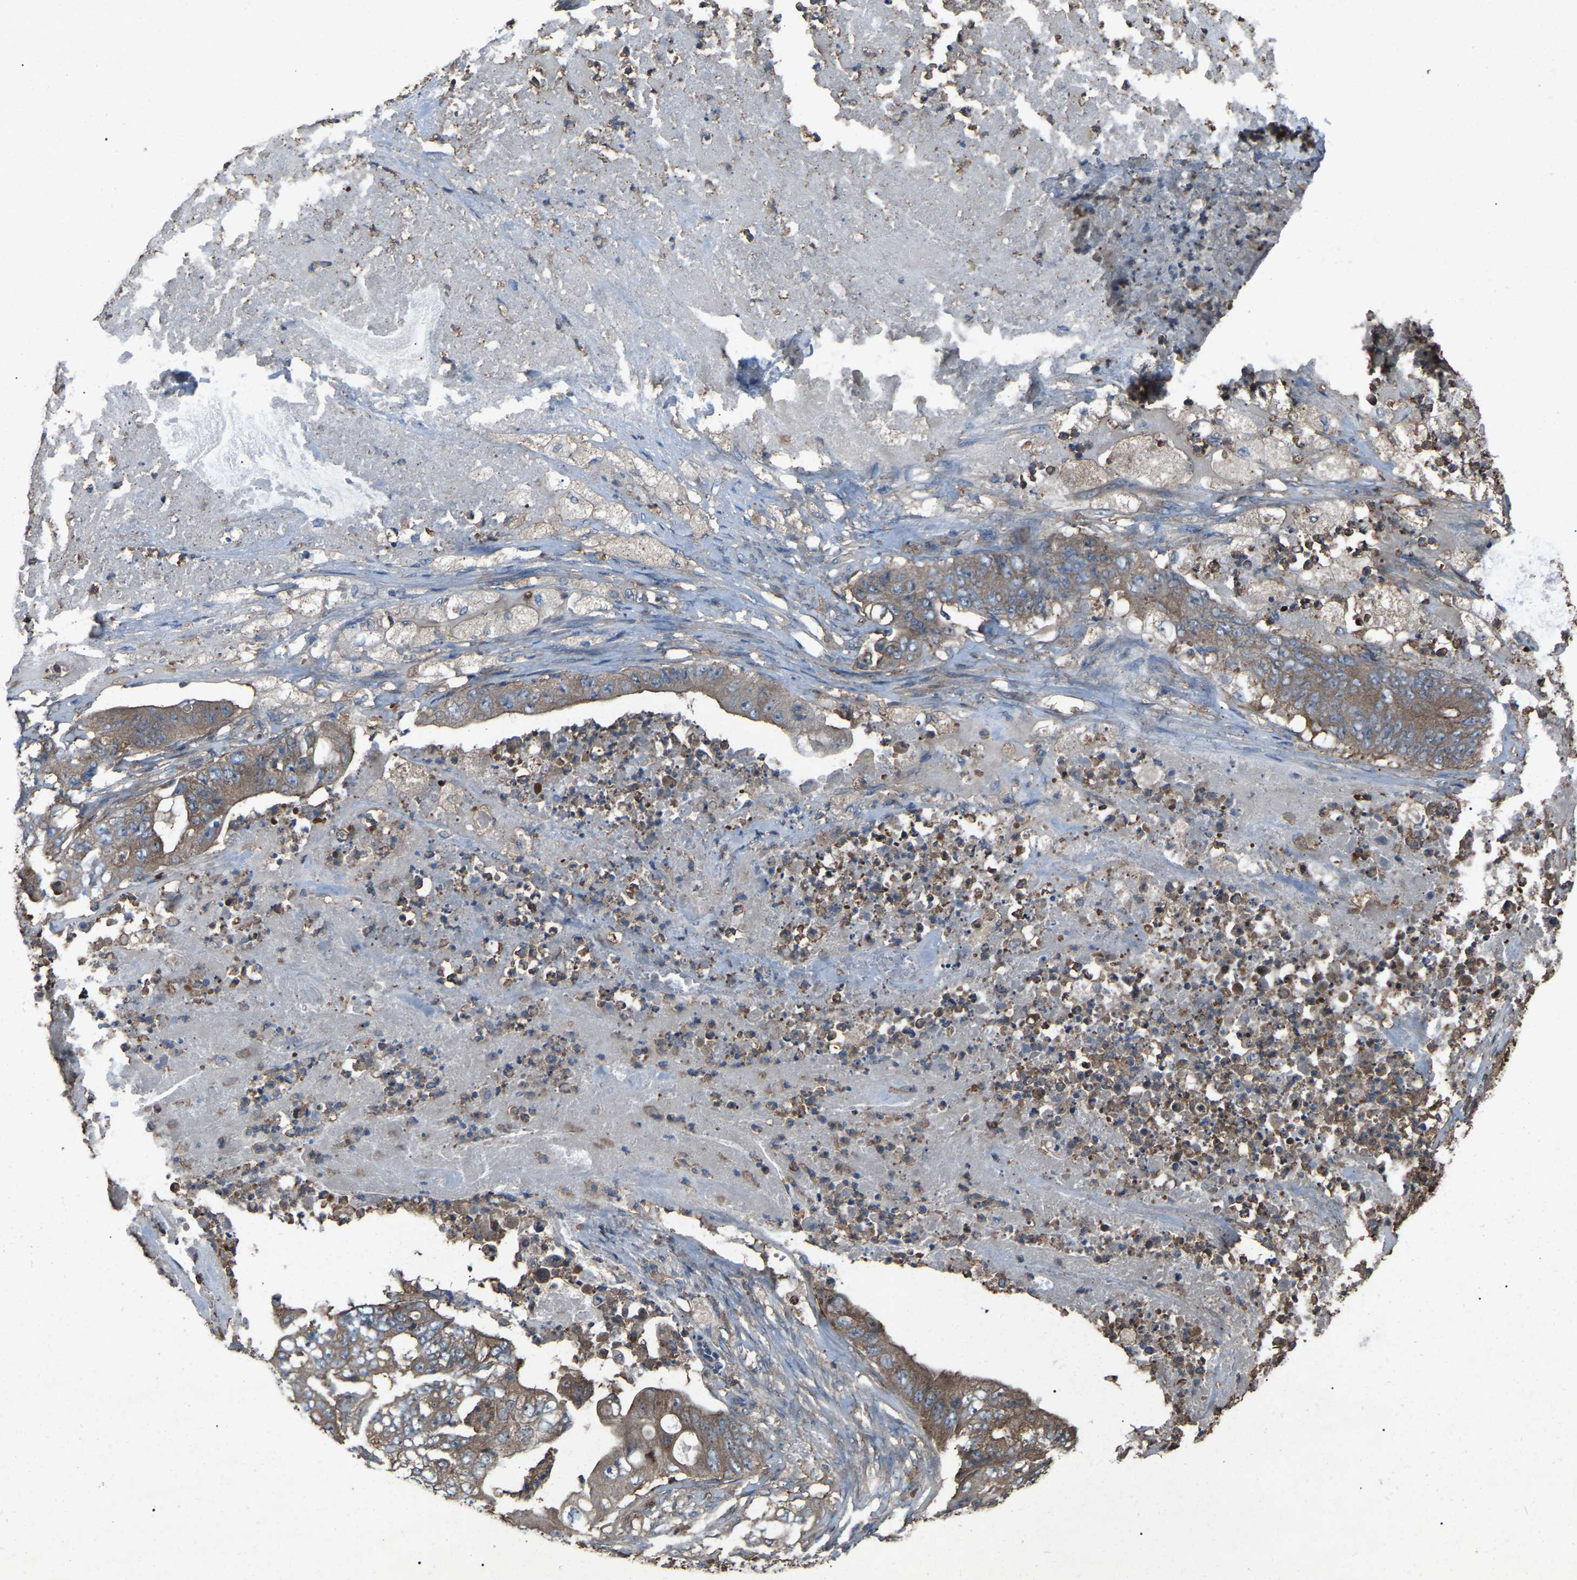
{"staining": {"intensity": "moderate", "quantity": ">75%", "location": "cytoplasmic/membranous"}, "tissue": "stomach cancer", "cell_type": "Tumor cells", "image_type": "cancer", "snomed": [{"axis": "morphology", "description": "Adenocarcinoma, NOS"}, {"axis": "topography", "description": "Stomach"}], "caption": "Approximately >75% of tumor cells in human stomach cancer show moderate cytoplasmic/membranous protein staining as visualized by brown immunohistochemical staining.", "gene": "AIMP1", "patient": {"sex": "female", "age": 73}}